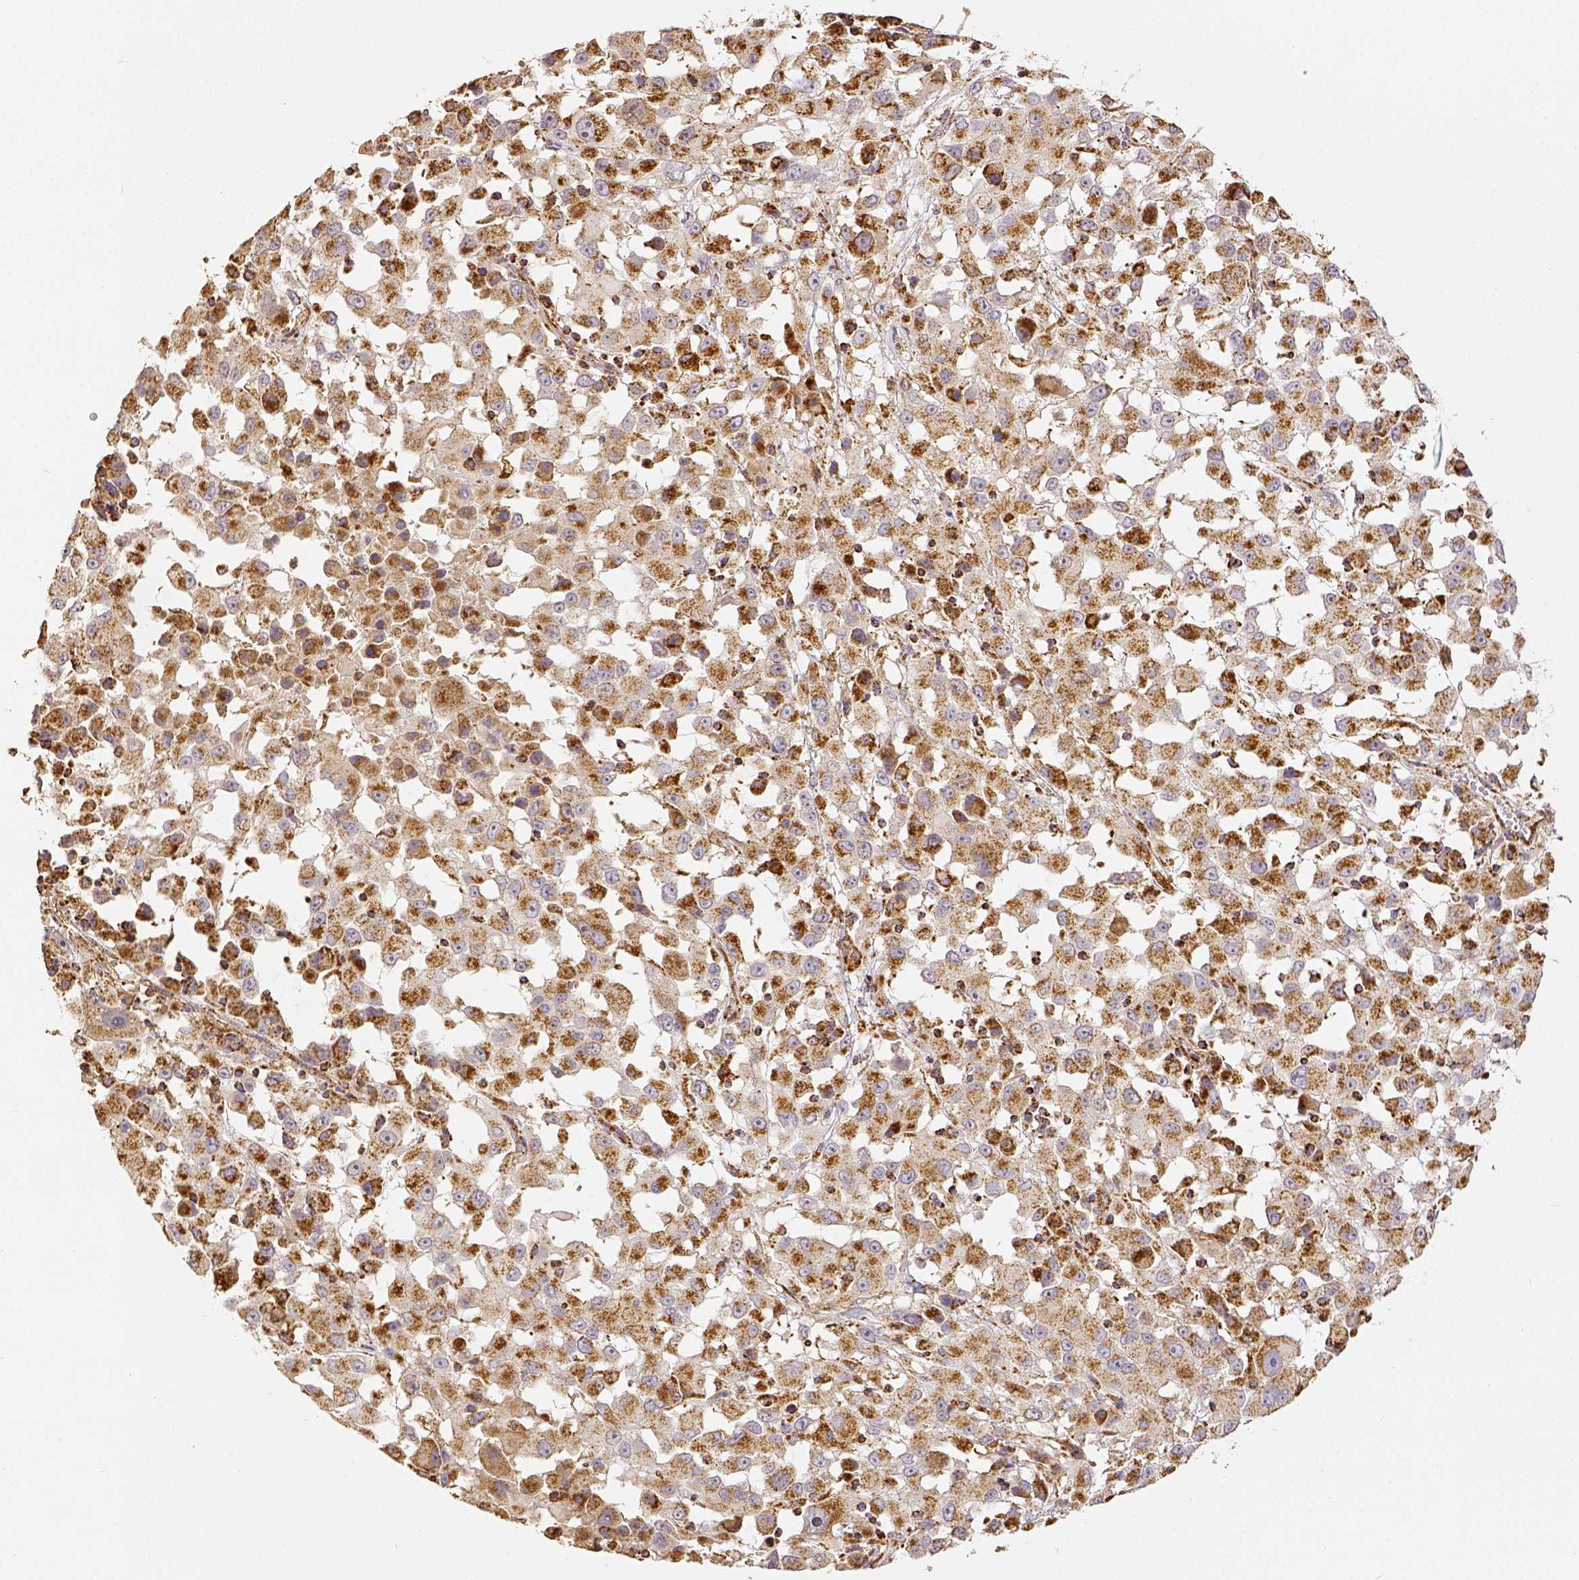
{"staining": {"intensity": "moderate", "quantity": ">75%", "location": "cytoplasmic/membranous"}, "tissue": "melanoma", "cell_type": "Tumor cells", "image_type": "cancer", "snomed": [{"axis": "morphology", "description": "Malignant melanoma, Metastatic site"}, {"axis": "topography", "description": "Soft tissue"}], "caption": "Immunohistochemistry of melanoma exhibits medium levels of moderate cytoplasmic/membranous expression in approximately >75% of tumor cells. (DAB IHC with brightfield microscopy, high magnification).", "gene": "SDHB", "patient": {"sex": "male", "age": 50}}